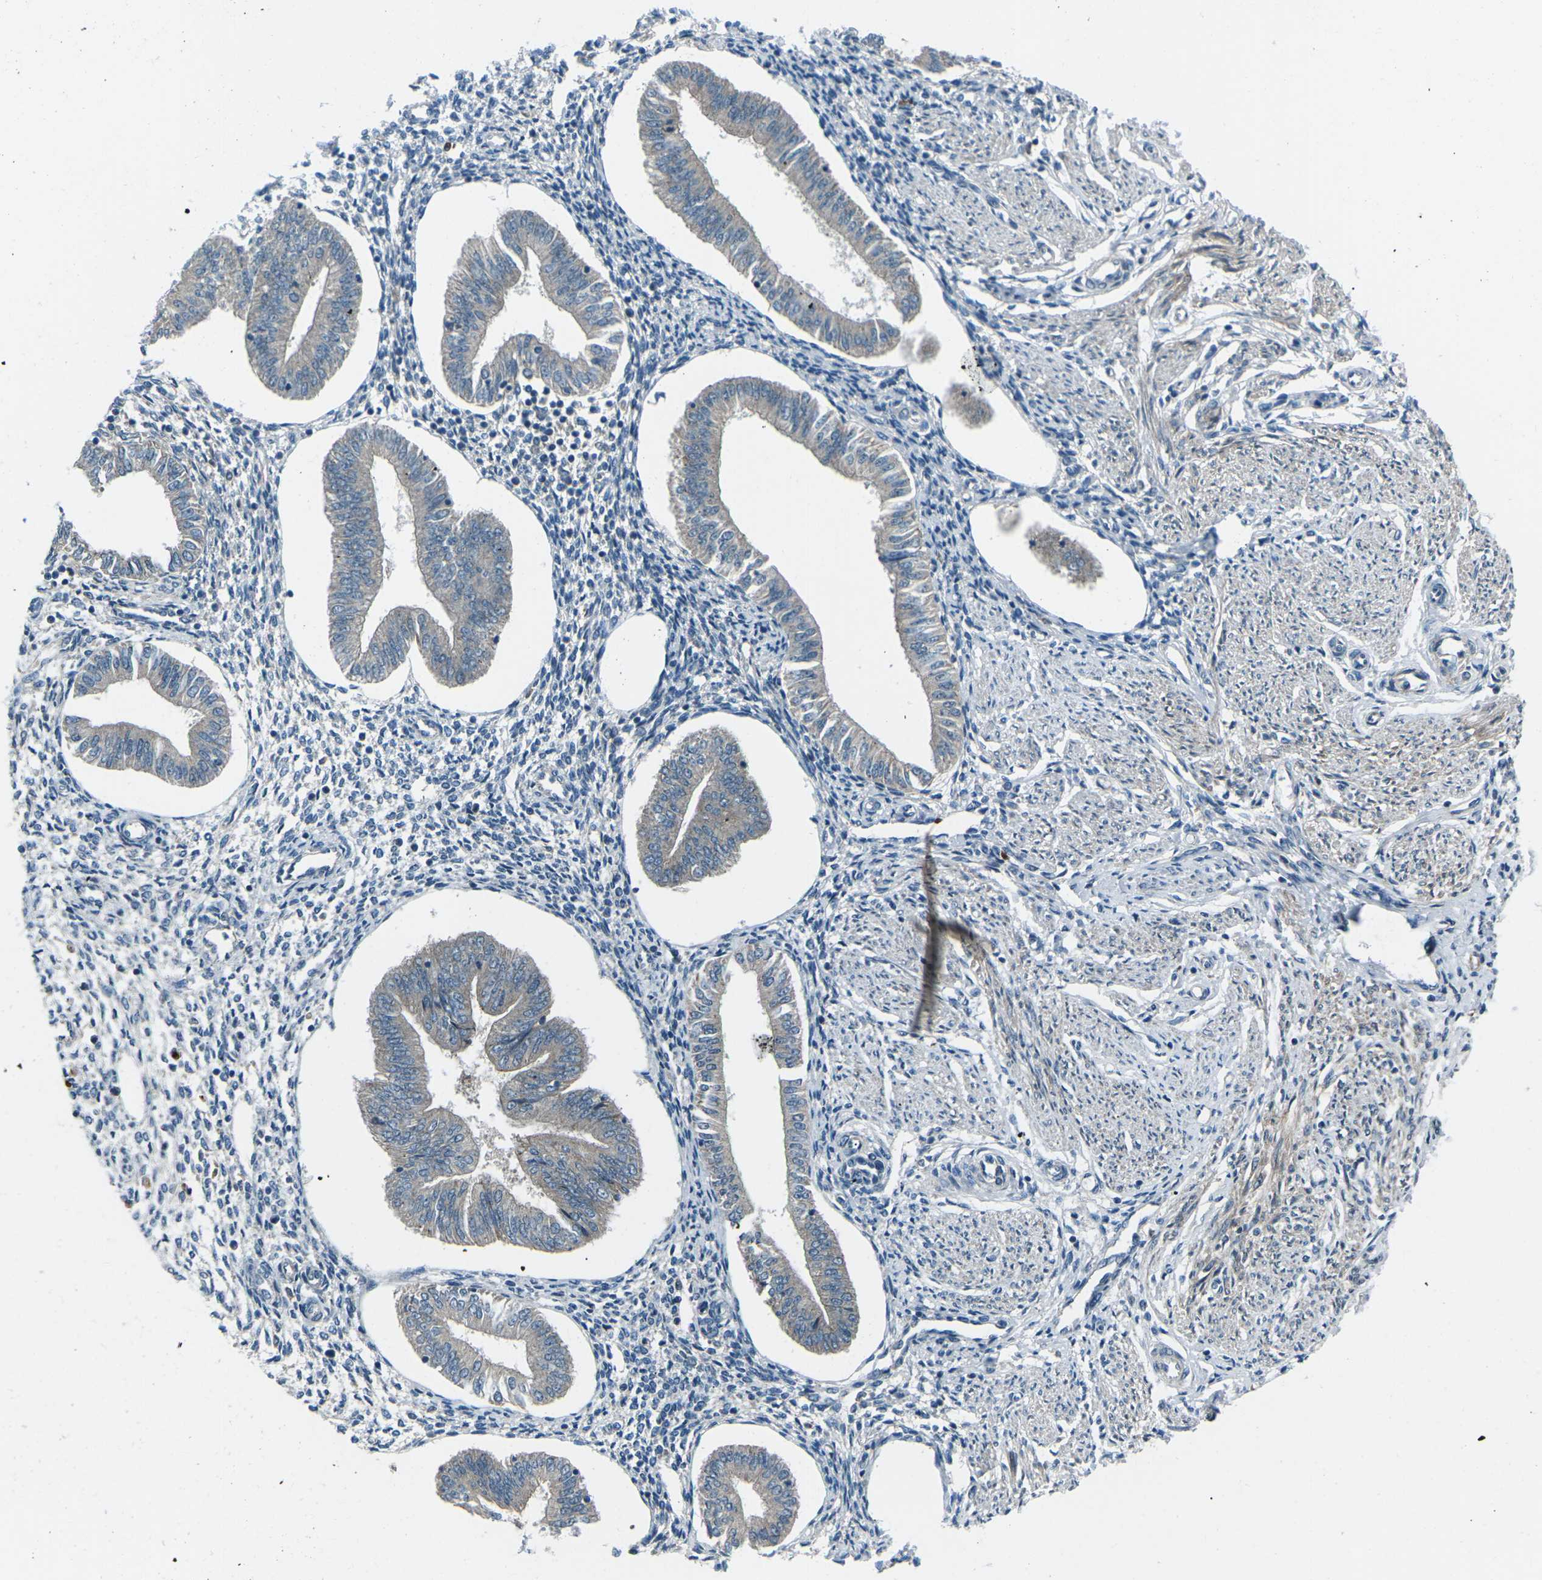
{"staining": {"intensity": "negative", "quantity": "none", "location": "none"}, "tissue": "endometrium", "cell_type": "Cells in endometrial stroma", "image_type": "normal", "snomed": [{"axis": "morphology", "description": "Normal tissue, NOS"}, {"axis": "topography", "description": "Endometrium"}], "caption": "This is an IHC photomicrograph of benign endometrium. There is no positivity in cells in endometrial stroma.", "gene": "CDK16", "patient": {"sex": "female", "age": 50}}